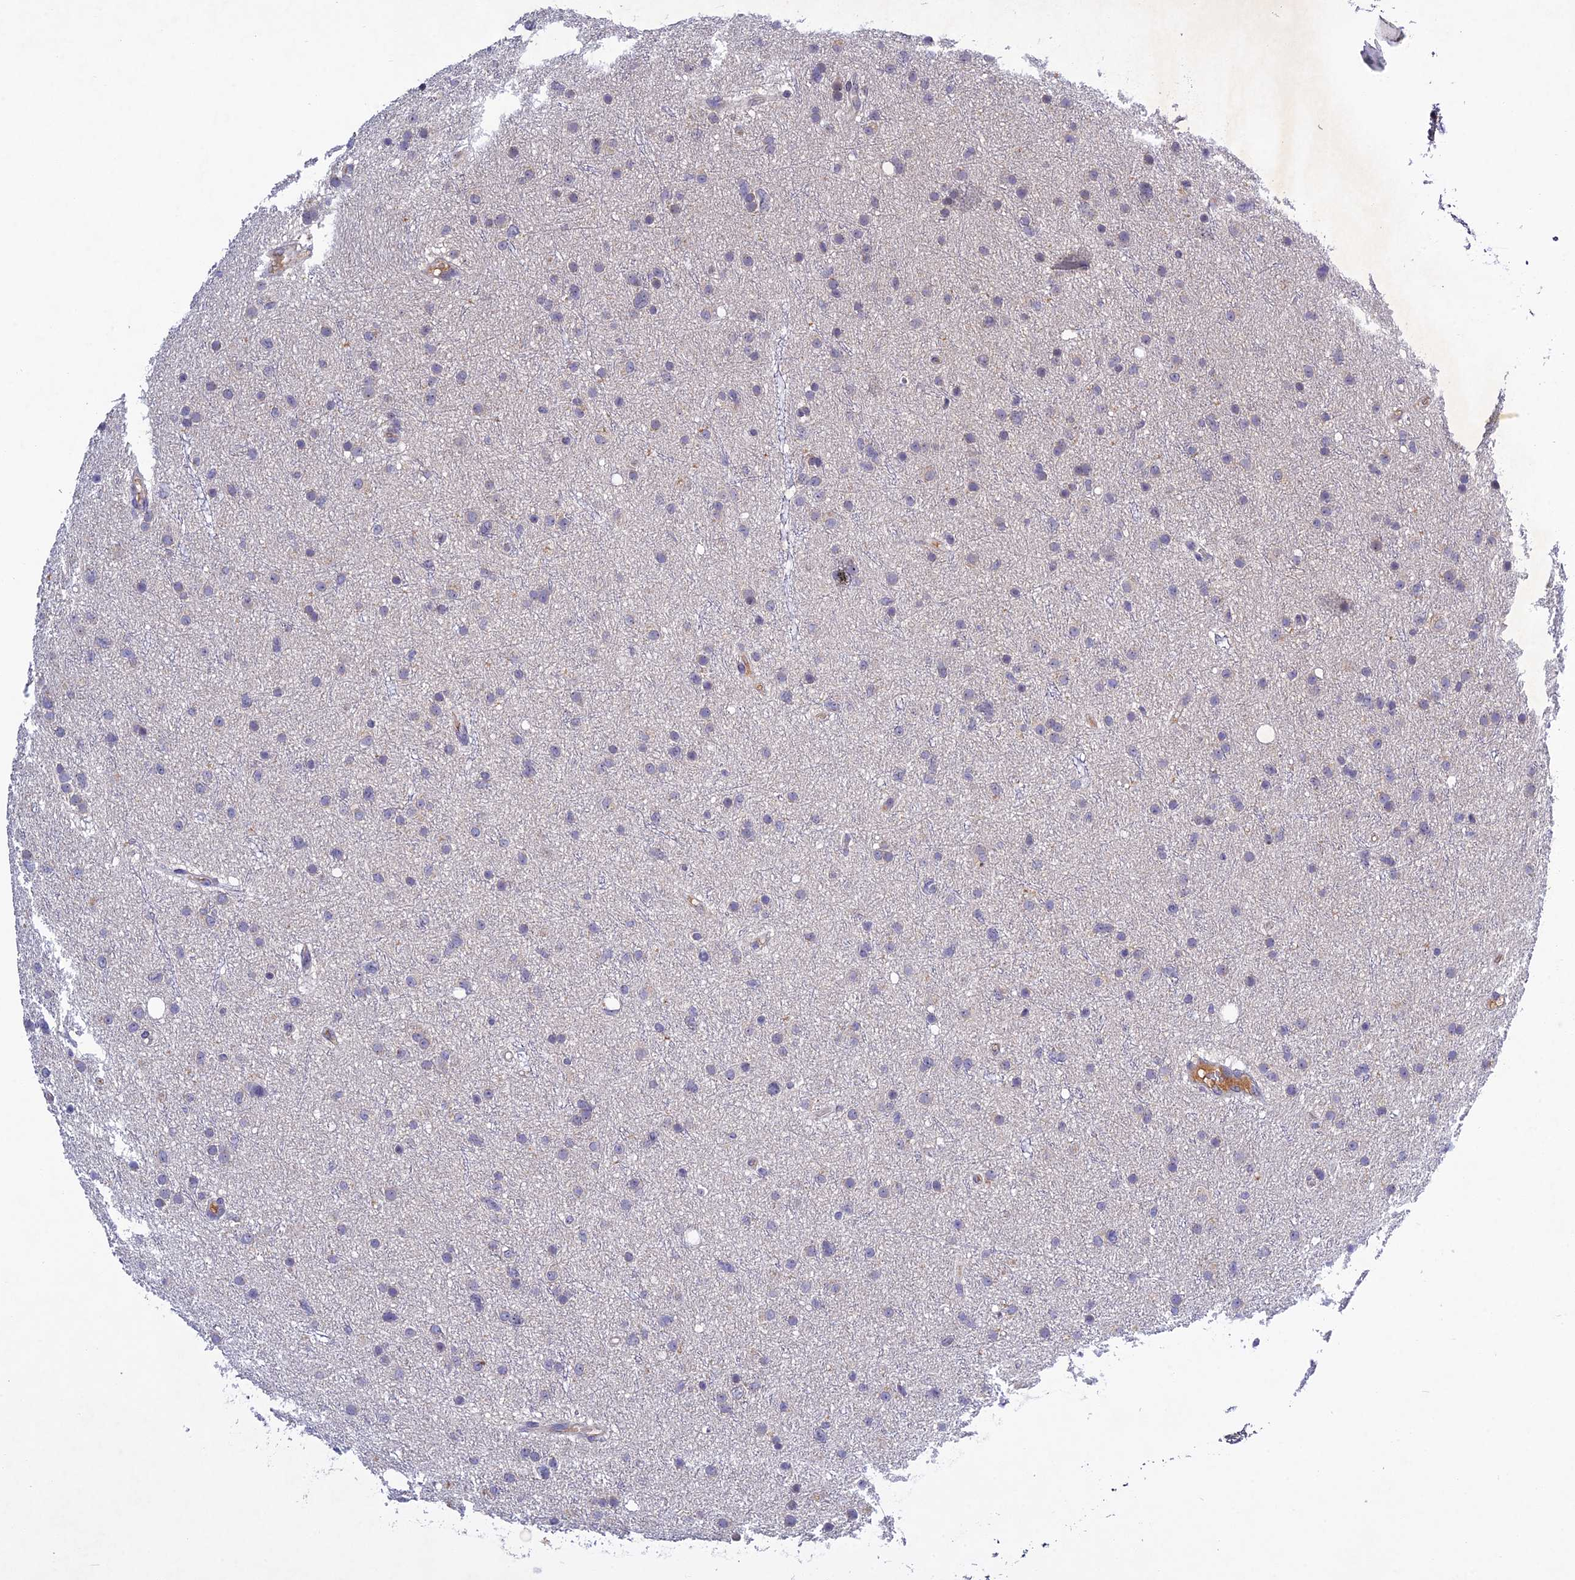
{"staining": {"intensity": "negative", "quantity": "none", "location": "none"}, "tissue": "glioma", "cell_type": "Tumor cells", "image_type": "cancer", "snomed": [{"axis": "morphology", "description": "Glioma, malignant, Low grade"}, {"axis": "topography", "description": "Cerebral cortex"}], "caption": "There is no significant positivity in tumor cells of glioma.", "gene": "CHST5", "patient": {"sex": "female", "age": 39}}